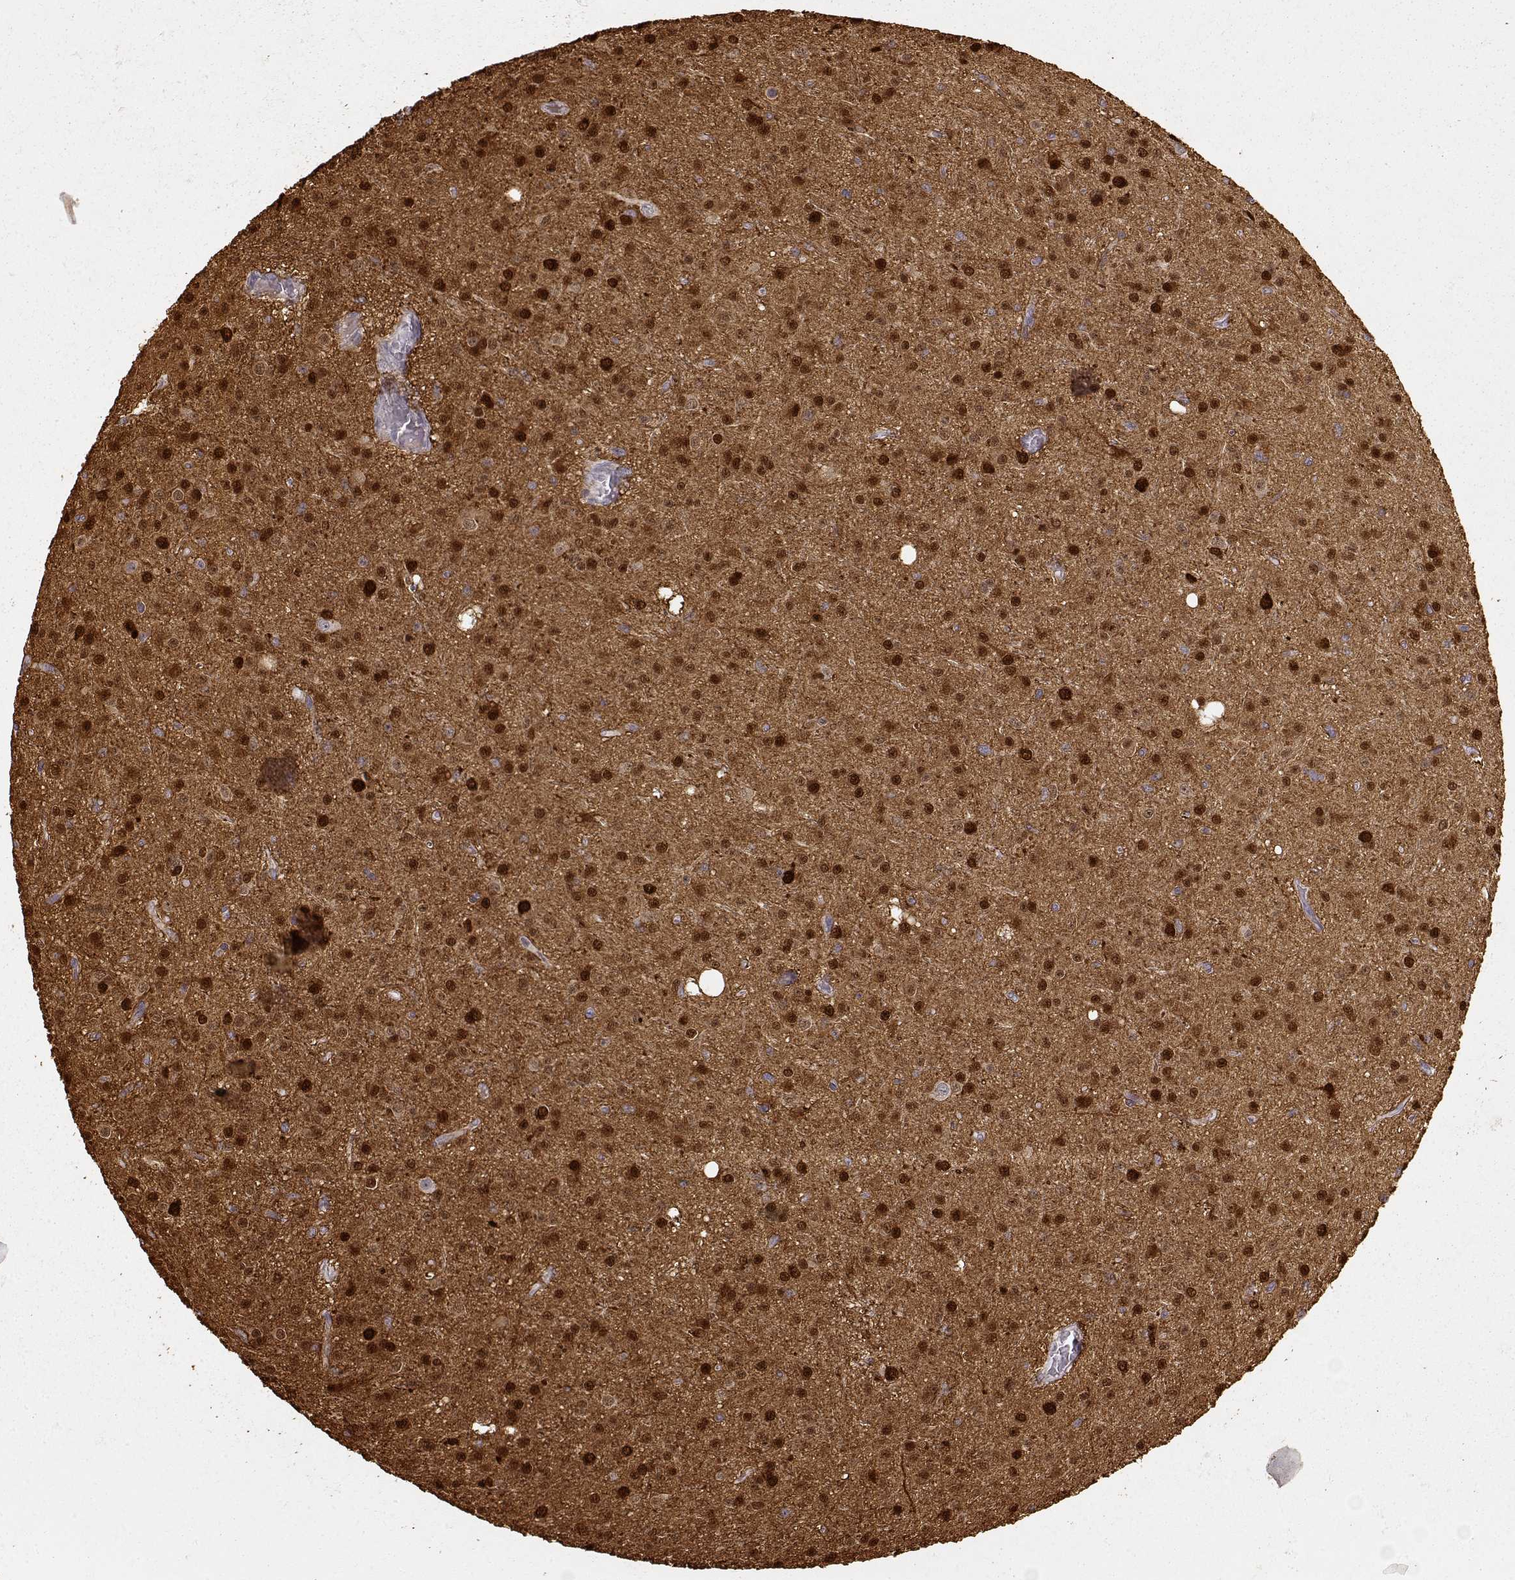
{"staining": {"intensity": "strong", "quantity": ">75%", "location": "cytoplasmic/membranous,nuclear"}, "tissue": "glioma", "cell_type": "Tumor cells", "image_type": "cancer", "snomed": [{"axis": "morphology", "description": "Glioma, malignant, Low grade"}, {"axis": "topography", "description": "Brain"}], "caption": "Immunohistochemistry of glioma displays high levels of strong cytoplasmic/membranous and nuclear positivity in approximately >75% of tumor cells. (DAB (3,3'-diaminobenzidine) IHC, brown staining for protein, blue staining for nuclei).", "gene": "S100B", "patient": {"sex": "male", "age": 27}}